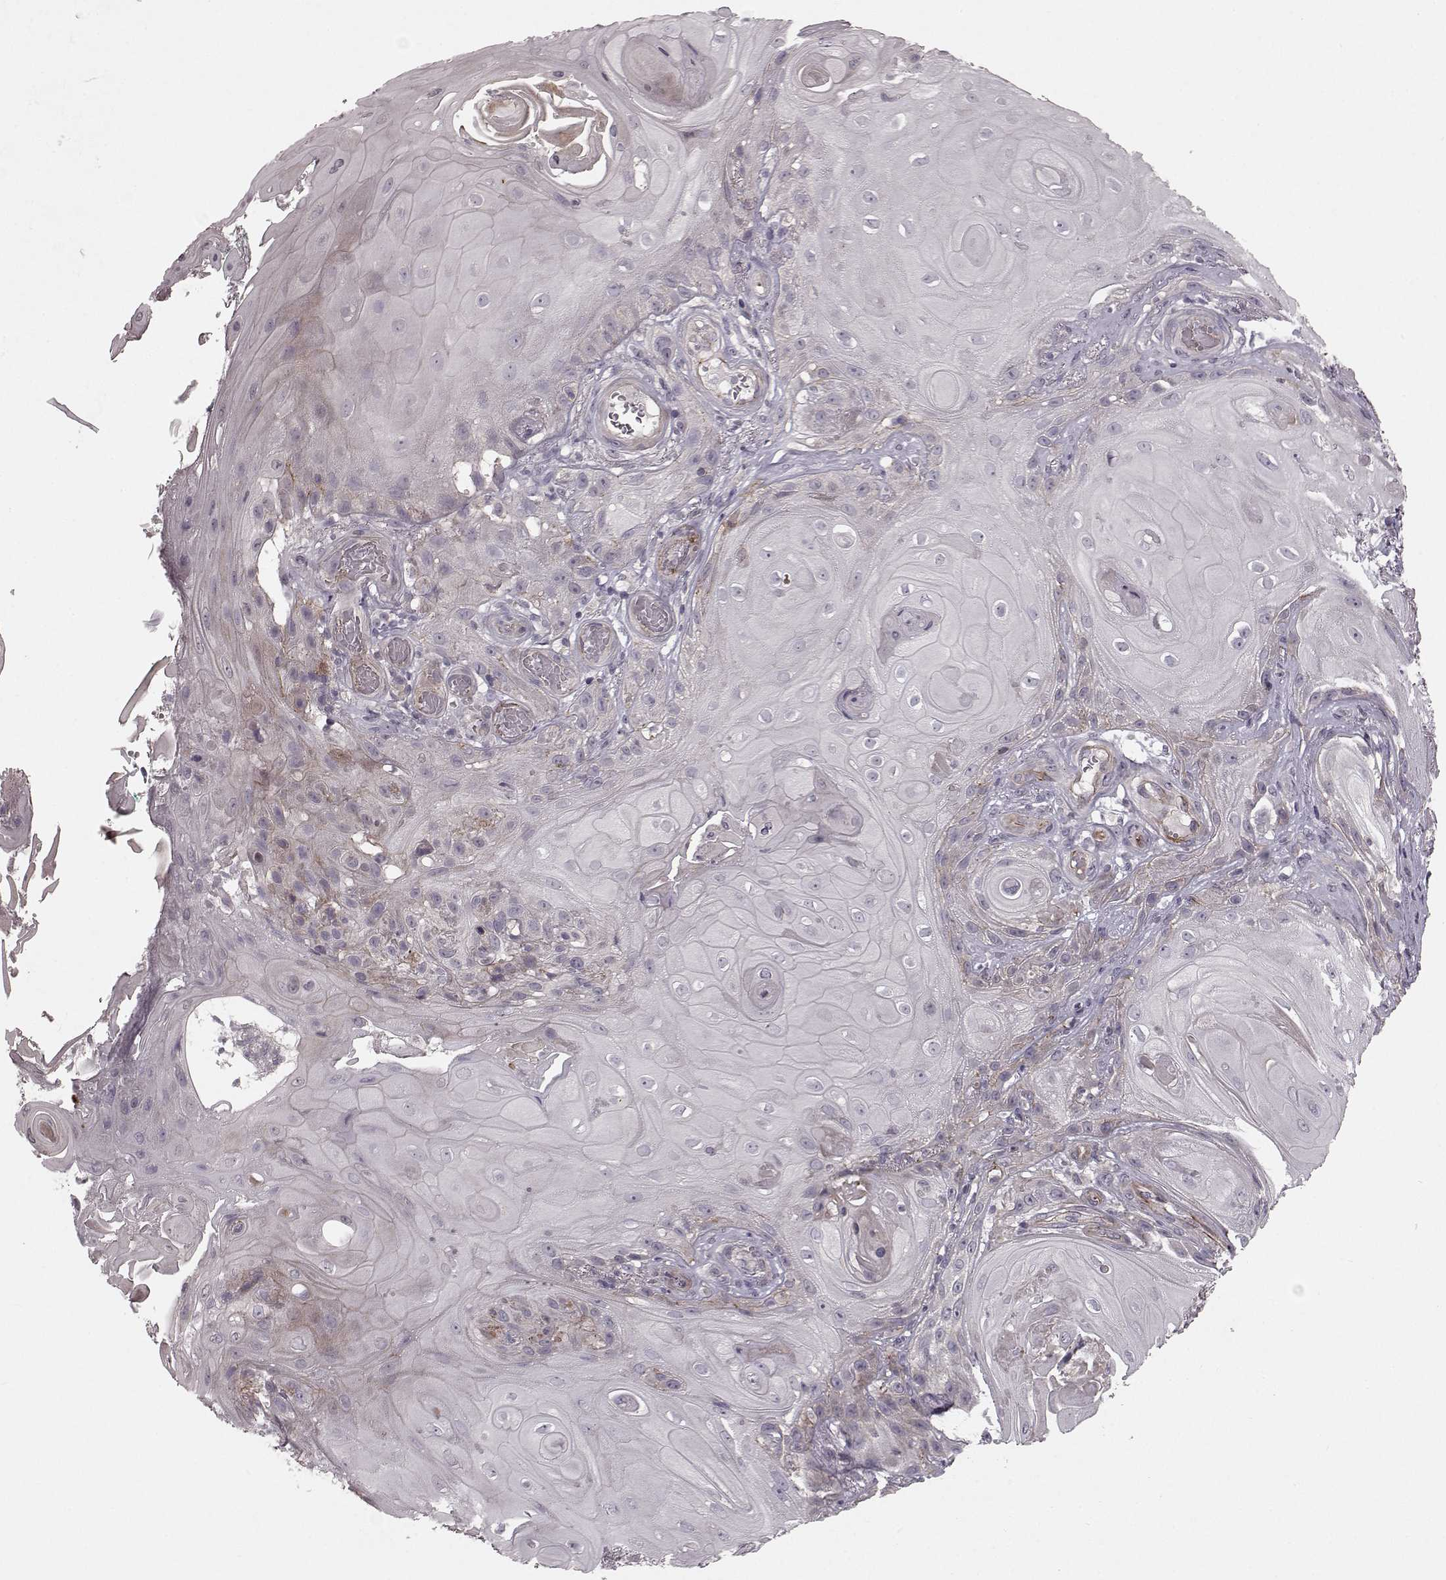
{"staining": {"intensity": "negative", "quantity": "none", "location": "none"}, "tissue": "skin cancer", "cell_type": "Tumor cells", "image_type": "cancer", "snomed": [{"axis": "morphology", "description": "Squamous cell carcinoma, NOS"}, {"axis": "topography", "description": "Skin"}], "caption": "Immunohistochemistry (IHC) image of squamous cell carcinoma (skin) stained for a protein (brown), which exhibits no expression in tumor cells.", "gene": "SLC22A18", "patient": {"sex": "male", "age": 62}}